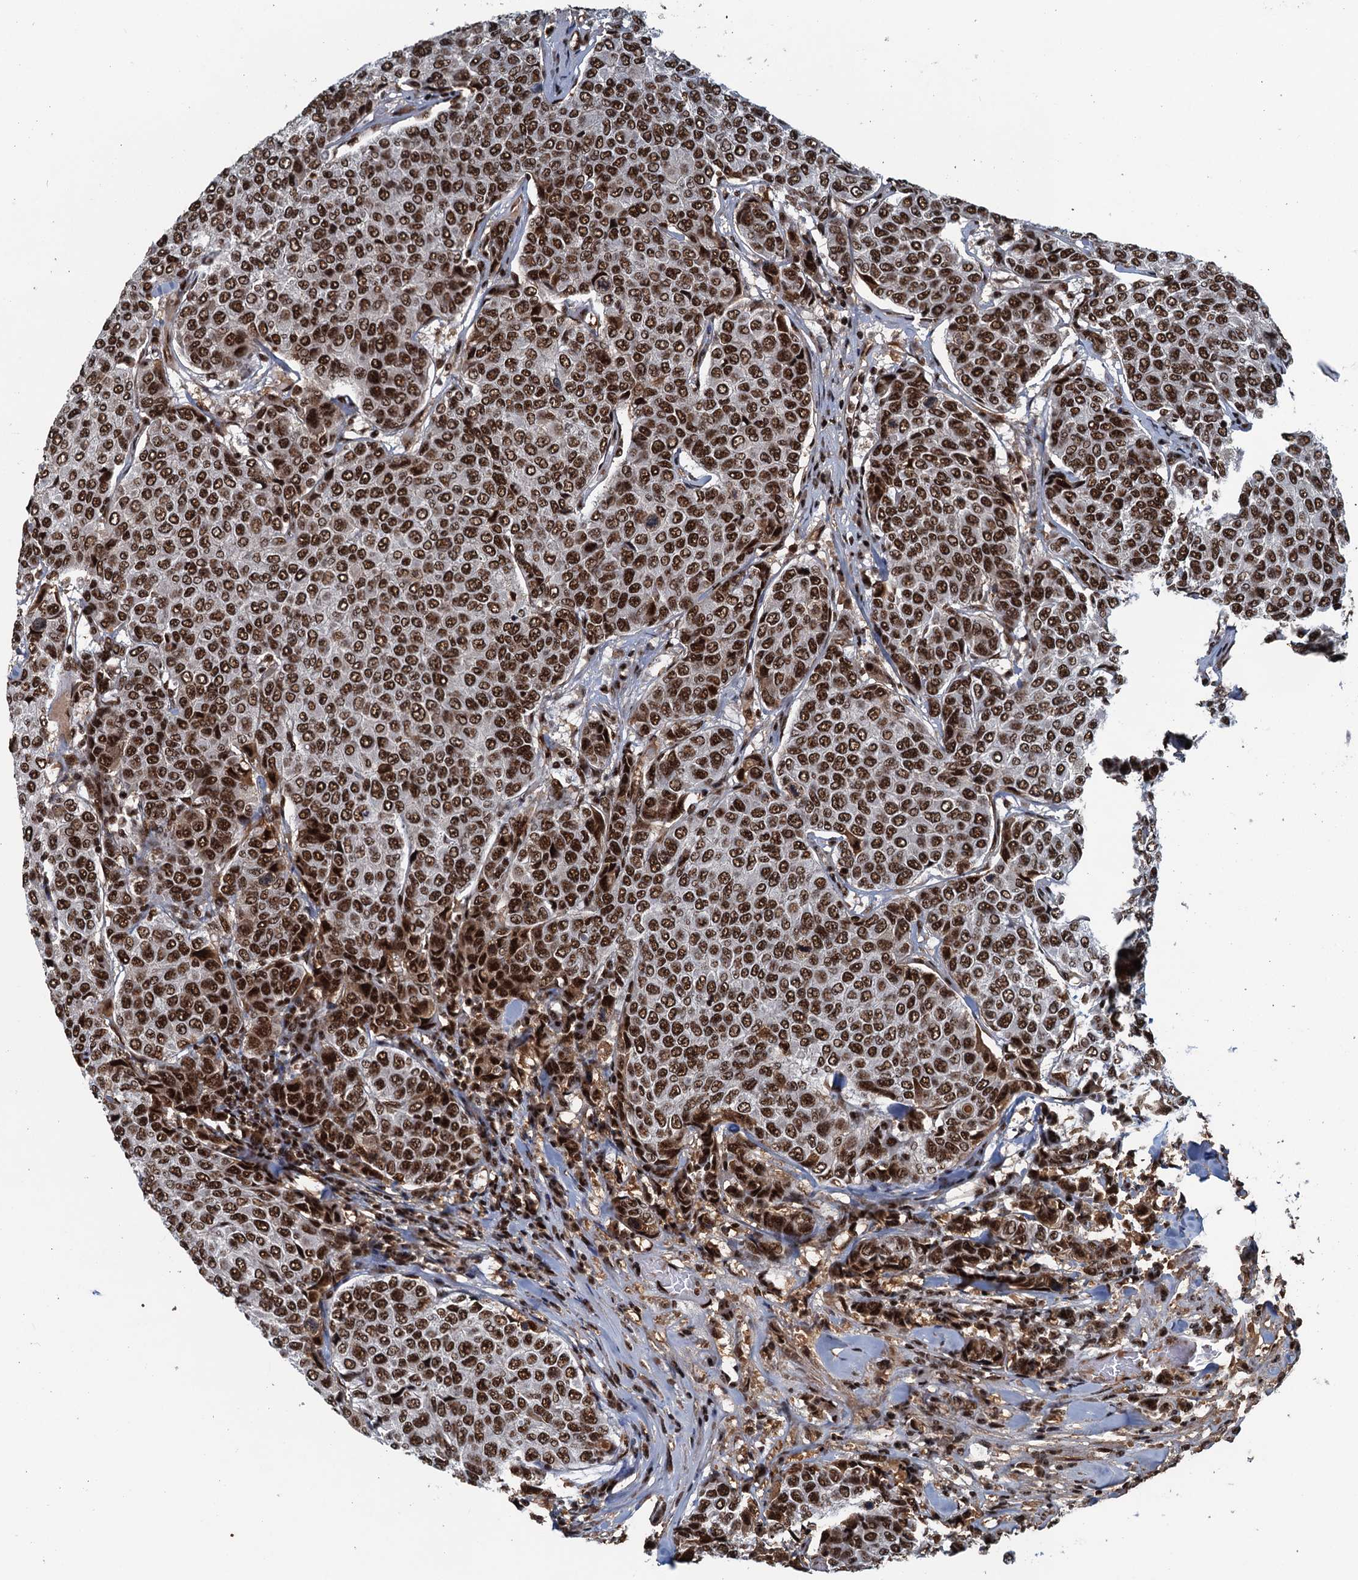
{"staining": {"intensity": "strong", "quantity": ">75%", "location": "nuclear"}, "tissue": "breast cancer", "cell_type": "Tumor cells", "image_type": "cancer", "snomed": [{"axis": "morphology", "description": "Duct carcinoma"}, {"axis": "topography", "description": "Breast"}], "caption": "Strong nuclear positivity for a protein is identified in about >75% of tumor cells of breast cancer (infiltrating ductal carcinoma) using immunohistochemistry (IHC).", "gene": "ZC3H18", "patient": {"sex": "female", "age": 55}}